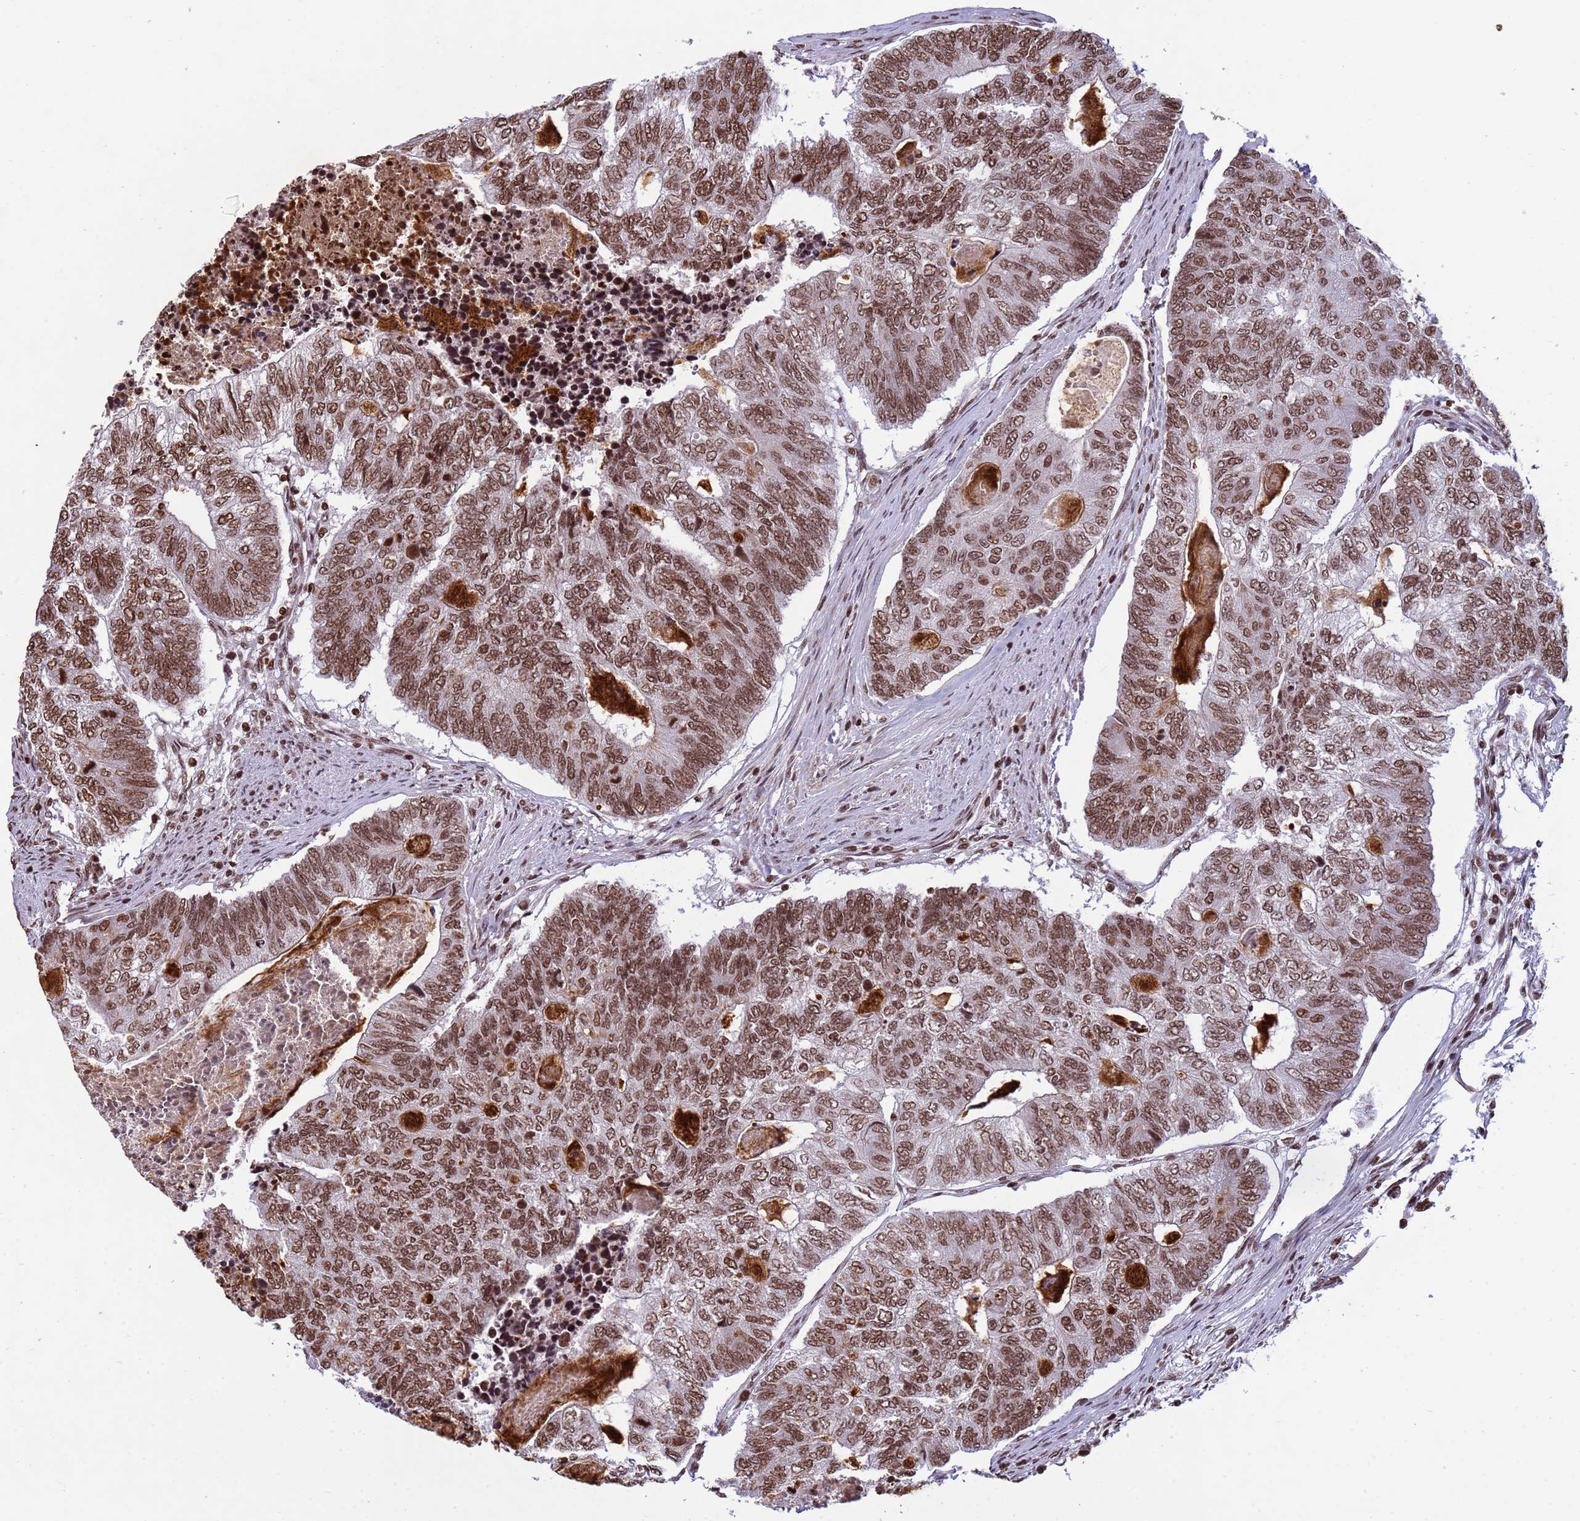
{"staining": {"intensity": "moderate", "quantity": ">75%", "location": "nuclear"}, "tissue": "colorectal cancer", "cell_type": "Tumor cells", "image_type": "cancer", "snomed": [{"axis": "morphology", "description": "Adenocarcinoma, NOS"}, {"axis": "topography", "description": "Colon"}], "caption": "Tumor cells display medium levels of moderate nuclear staining in about >75% of cells in human colorectal adenocarcinoma.", "gene": "H3-3B", "patient": {"sex": "female", "age": 67}}